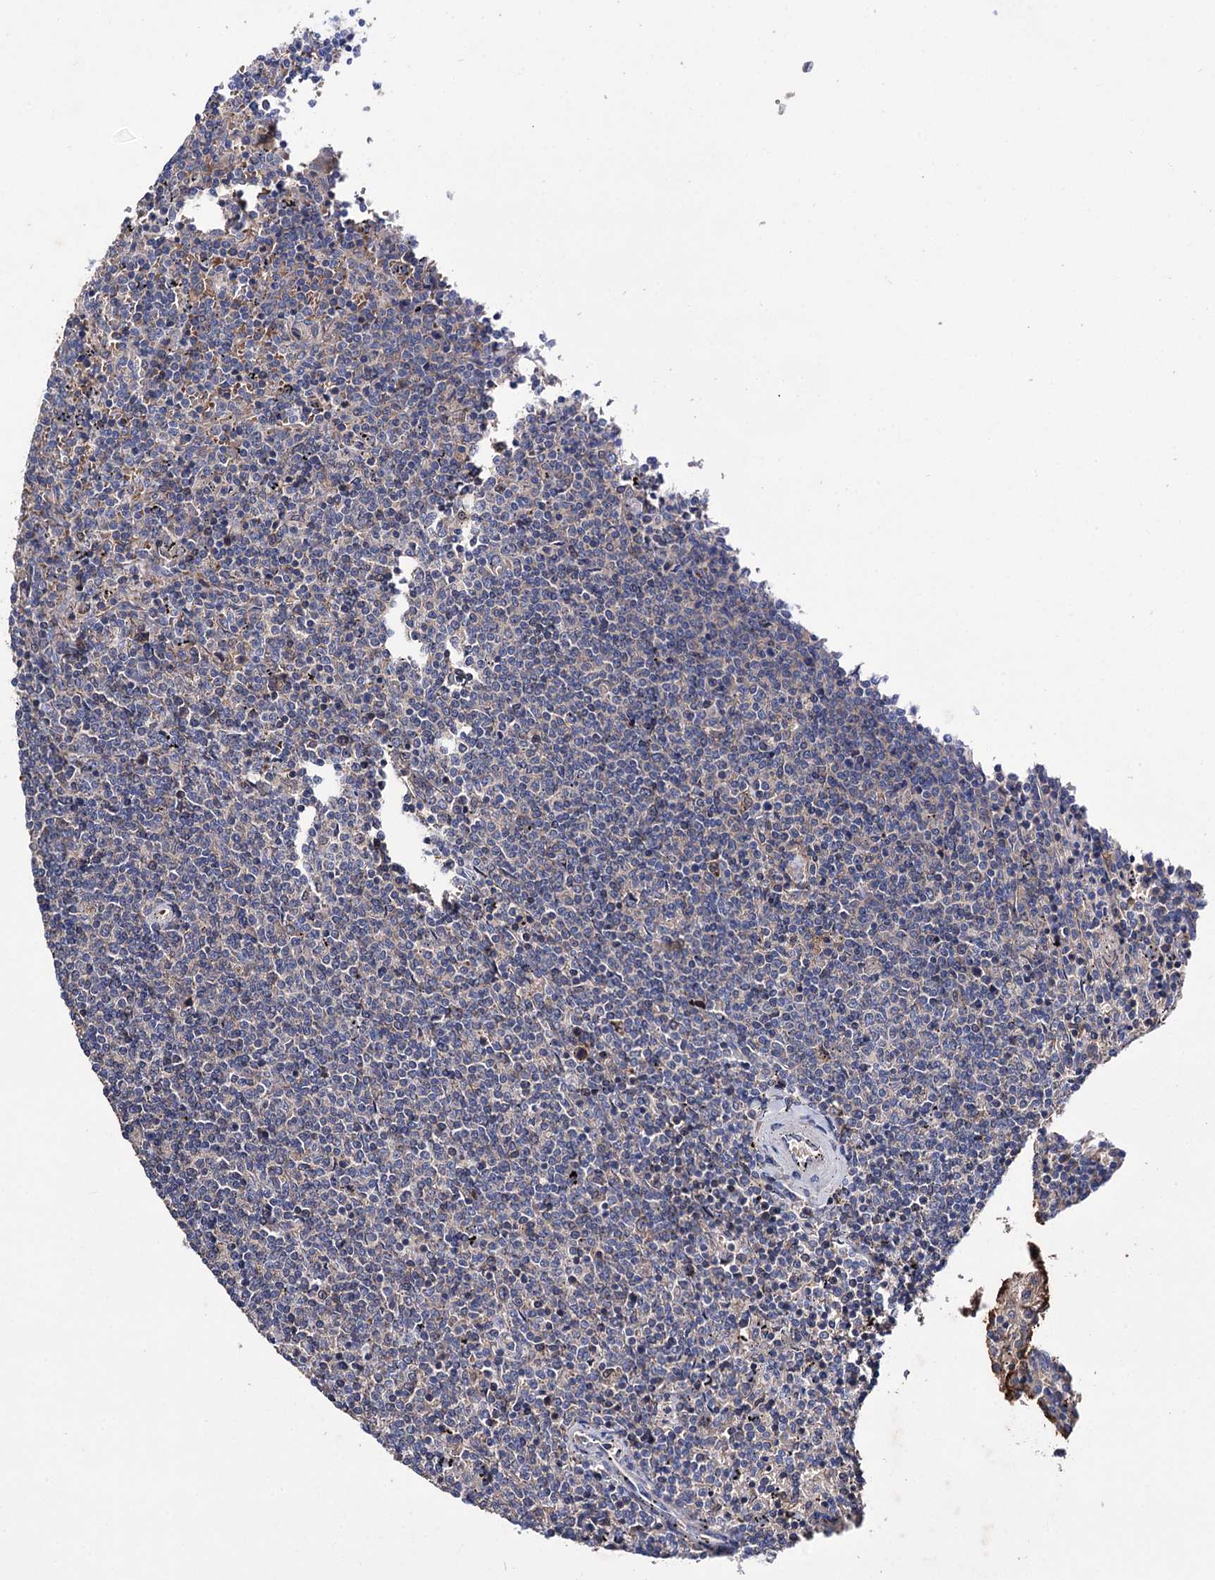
{"staining": {"intensity": "negative", "quantity": "none", "location": "none"}, "tissue": "lymphoma", "cell_type": "Tumor cells", "image_type": "cancer", "snomed": [{"axis": "morphology", "description": "Malignant lymphoma, non-Hodgkin's type, Low grade"}, {"axis": "topography", "description": "Spleen"}], "caption": "This is a histopathology image of IHC staining of lymphoma, which shows no staining in tumor cells. (Brightfield microscopy of DAB IHC at high magnification).", "gene": "CLPB", "patient": {"sex": "female", "age": 50}}